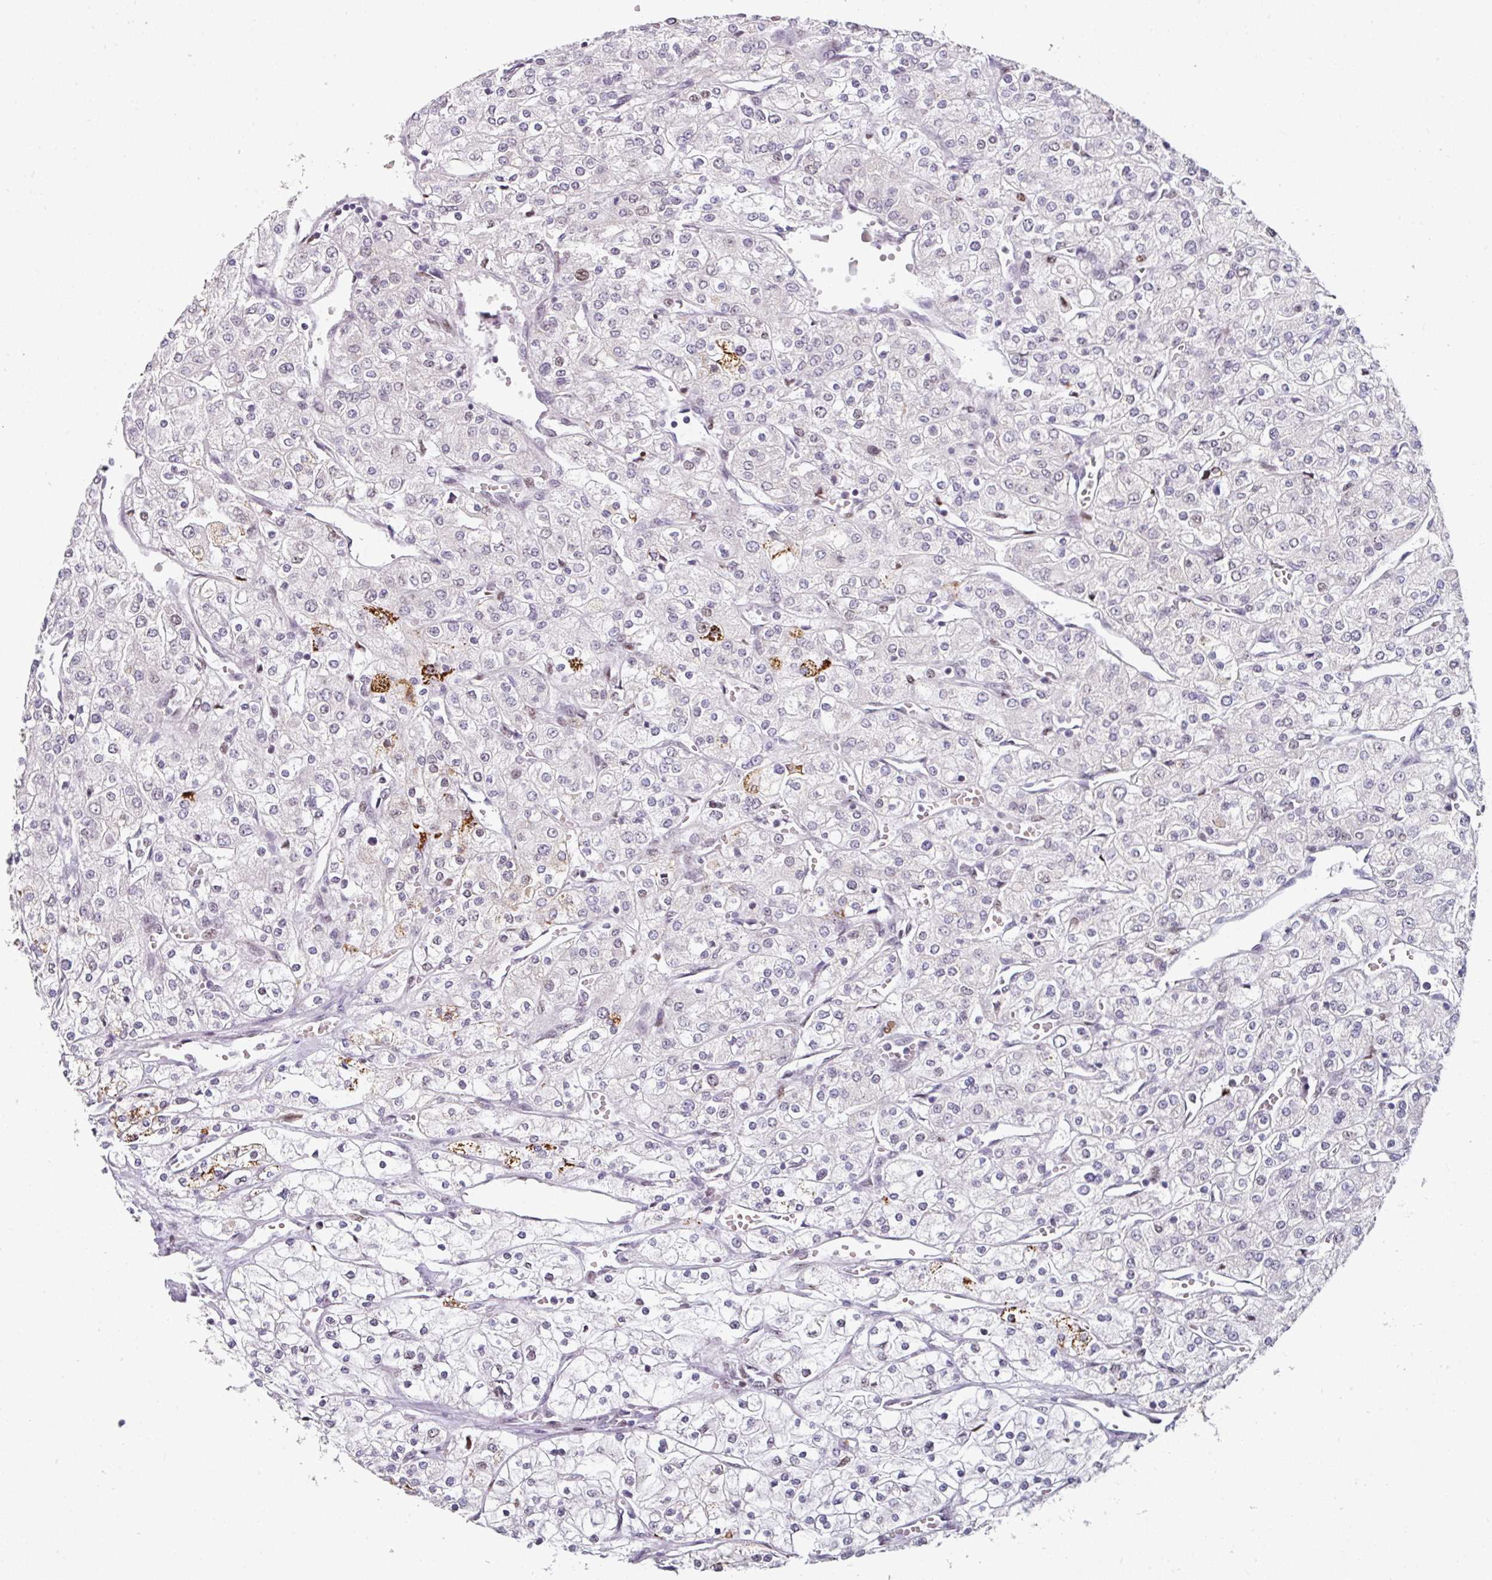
{"staining": {"intensity": "moderate", "quantity": "<25%", "location": "nuclear"}, "tissue": "renal cancer", "cell_type": "Tumor cells", "image_type": "cancer", "snomed": [{"axis": "morphology", "description": "Adenocarcinoma, NOS"}, {"axis": "topography", "description": "Kidney"}], "caption": "IHC micrograph of neoplastic tissue: renal cancer (adenocarcinoma) stained using IHC exhibits low levels of moderate protein expression localized specifically in the nuclear of tumor cells, appearing as a nuclear brown color.", "gene": "RAD50", "patient": {"sex": "male", "age": 80}}